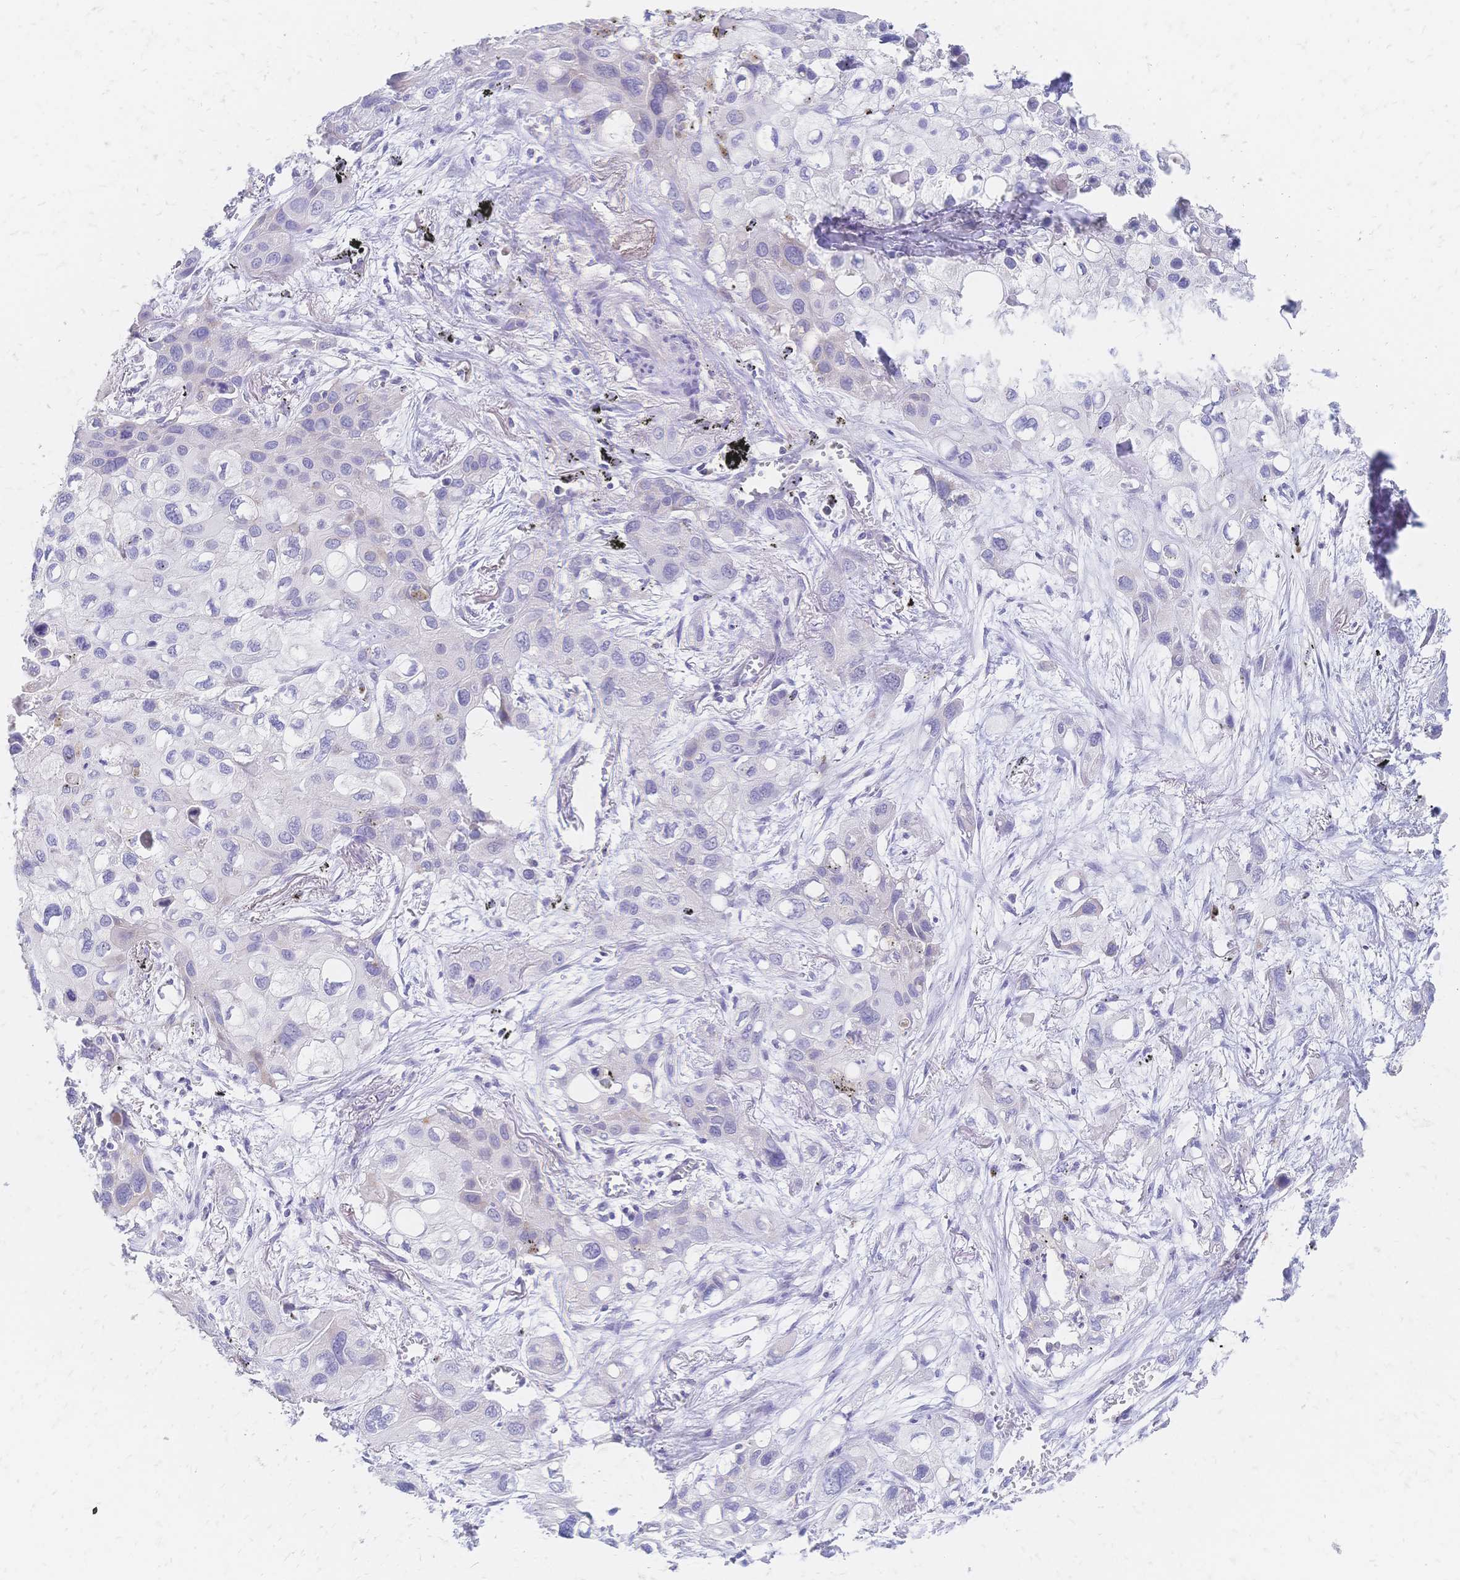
{"staining": {"intensity": "negative", "quantity": "none", "location": "none"}, "tissue": "lung cancer", "cell_type": "Tumor cells", "image_type": "cancer", "snomed": [{"axis": "morphology", "description": "Squamous cell carcinoma, NOS"}, {"axis": "morphology", "description": "Squamous cell carcinoma, metastatic, NOS"}, {"axis": "topography", "description": "Lung"}], "caption": "Immunohistochemistry (IHC) histopathology image of neoplastic tissue: lung squamous cell carcinoma stained with DAB (3,3'-diaminobenzidine) shows no significant protein positivity in tumor cells. (DAB IHC, high magnification).", "gene": "VWC2L", "patient": {"sex": "male", "age": 59}}